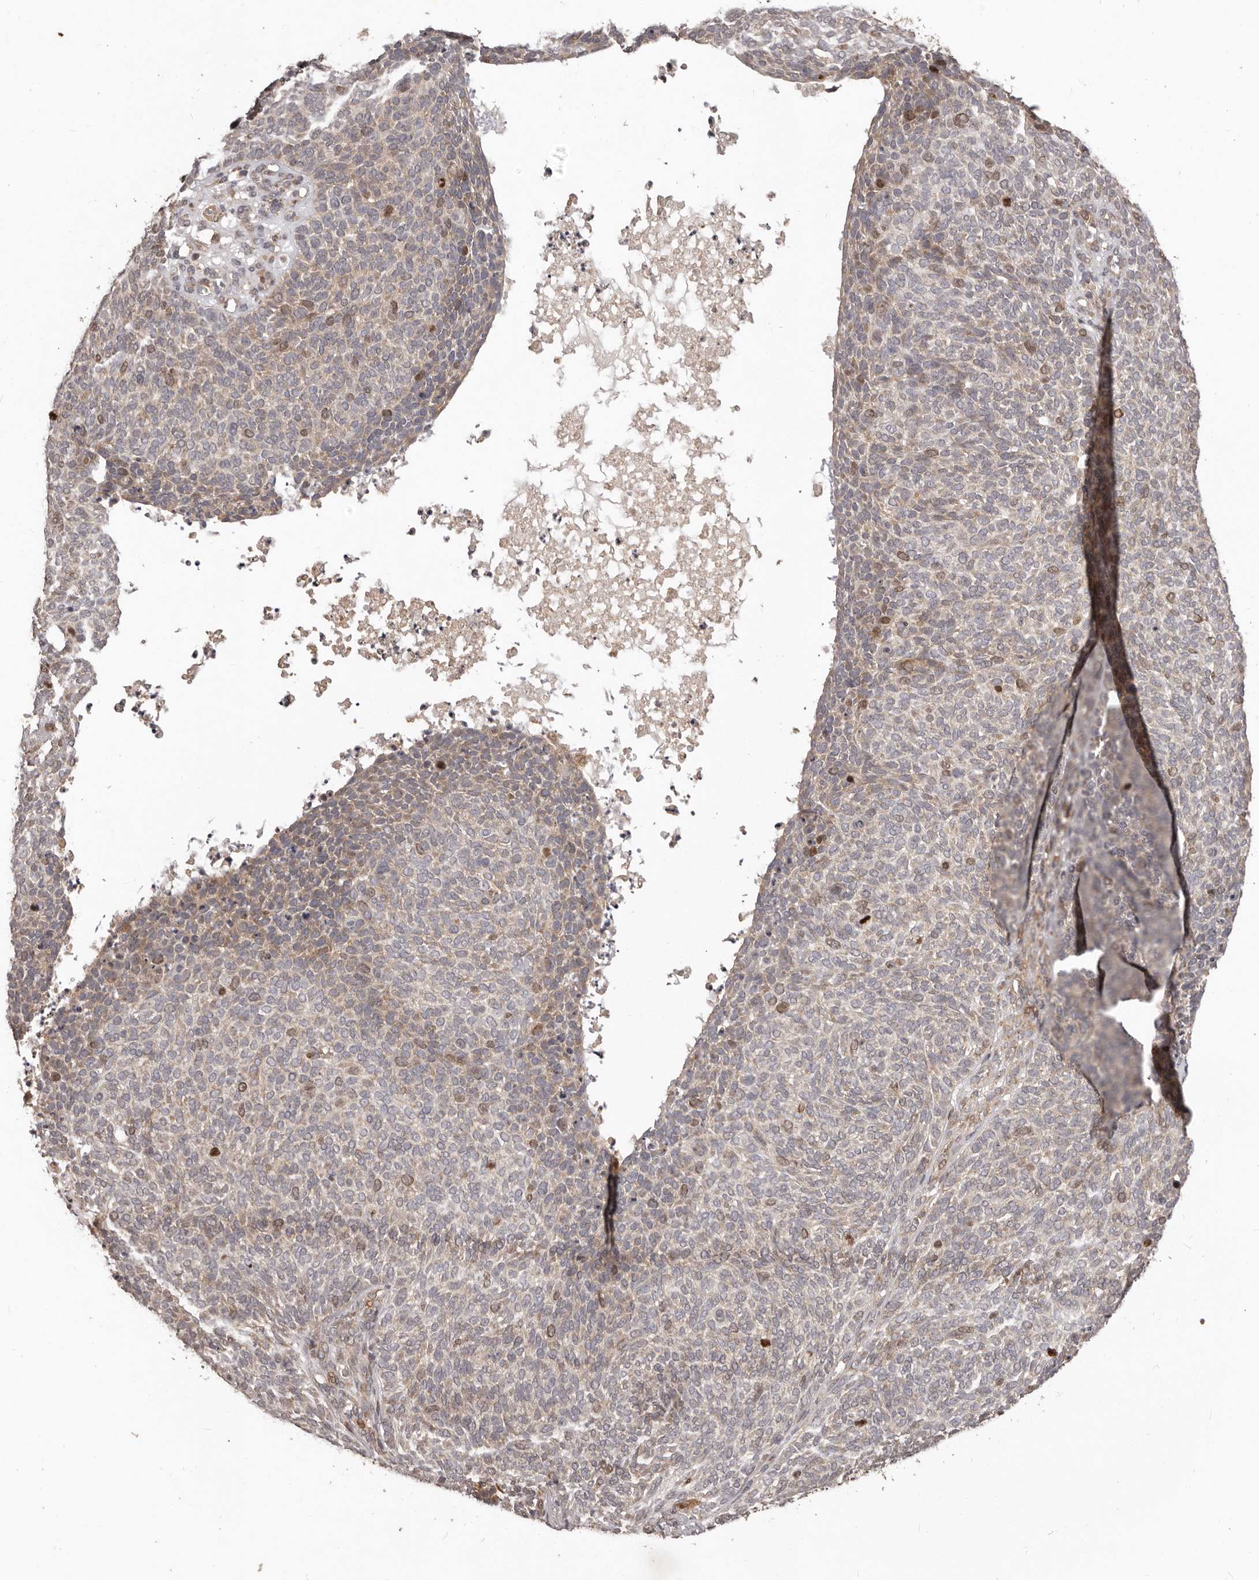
{"staining": {"intensity": "moderate", "quantity": "<25%", "location": "nuclear"}, "tissue": "skin cancer", "cell_type": "Tumor cells", "image_type": "cancer", "snomed": [{"axis": "morphology", "description": "Squamous cell carcinoma, NOS"}, {"axis": "topography", "description": "Skin"}], "caption": "Immunohistochemical staining of human skin cancer reveals low levels of moderate nuclear protein staining in about <25% of tumor cells.", "gene": "RNF187", "patient": {"sex": "female", "age": 90}}